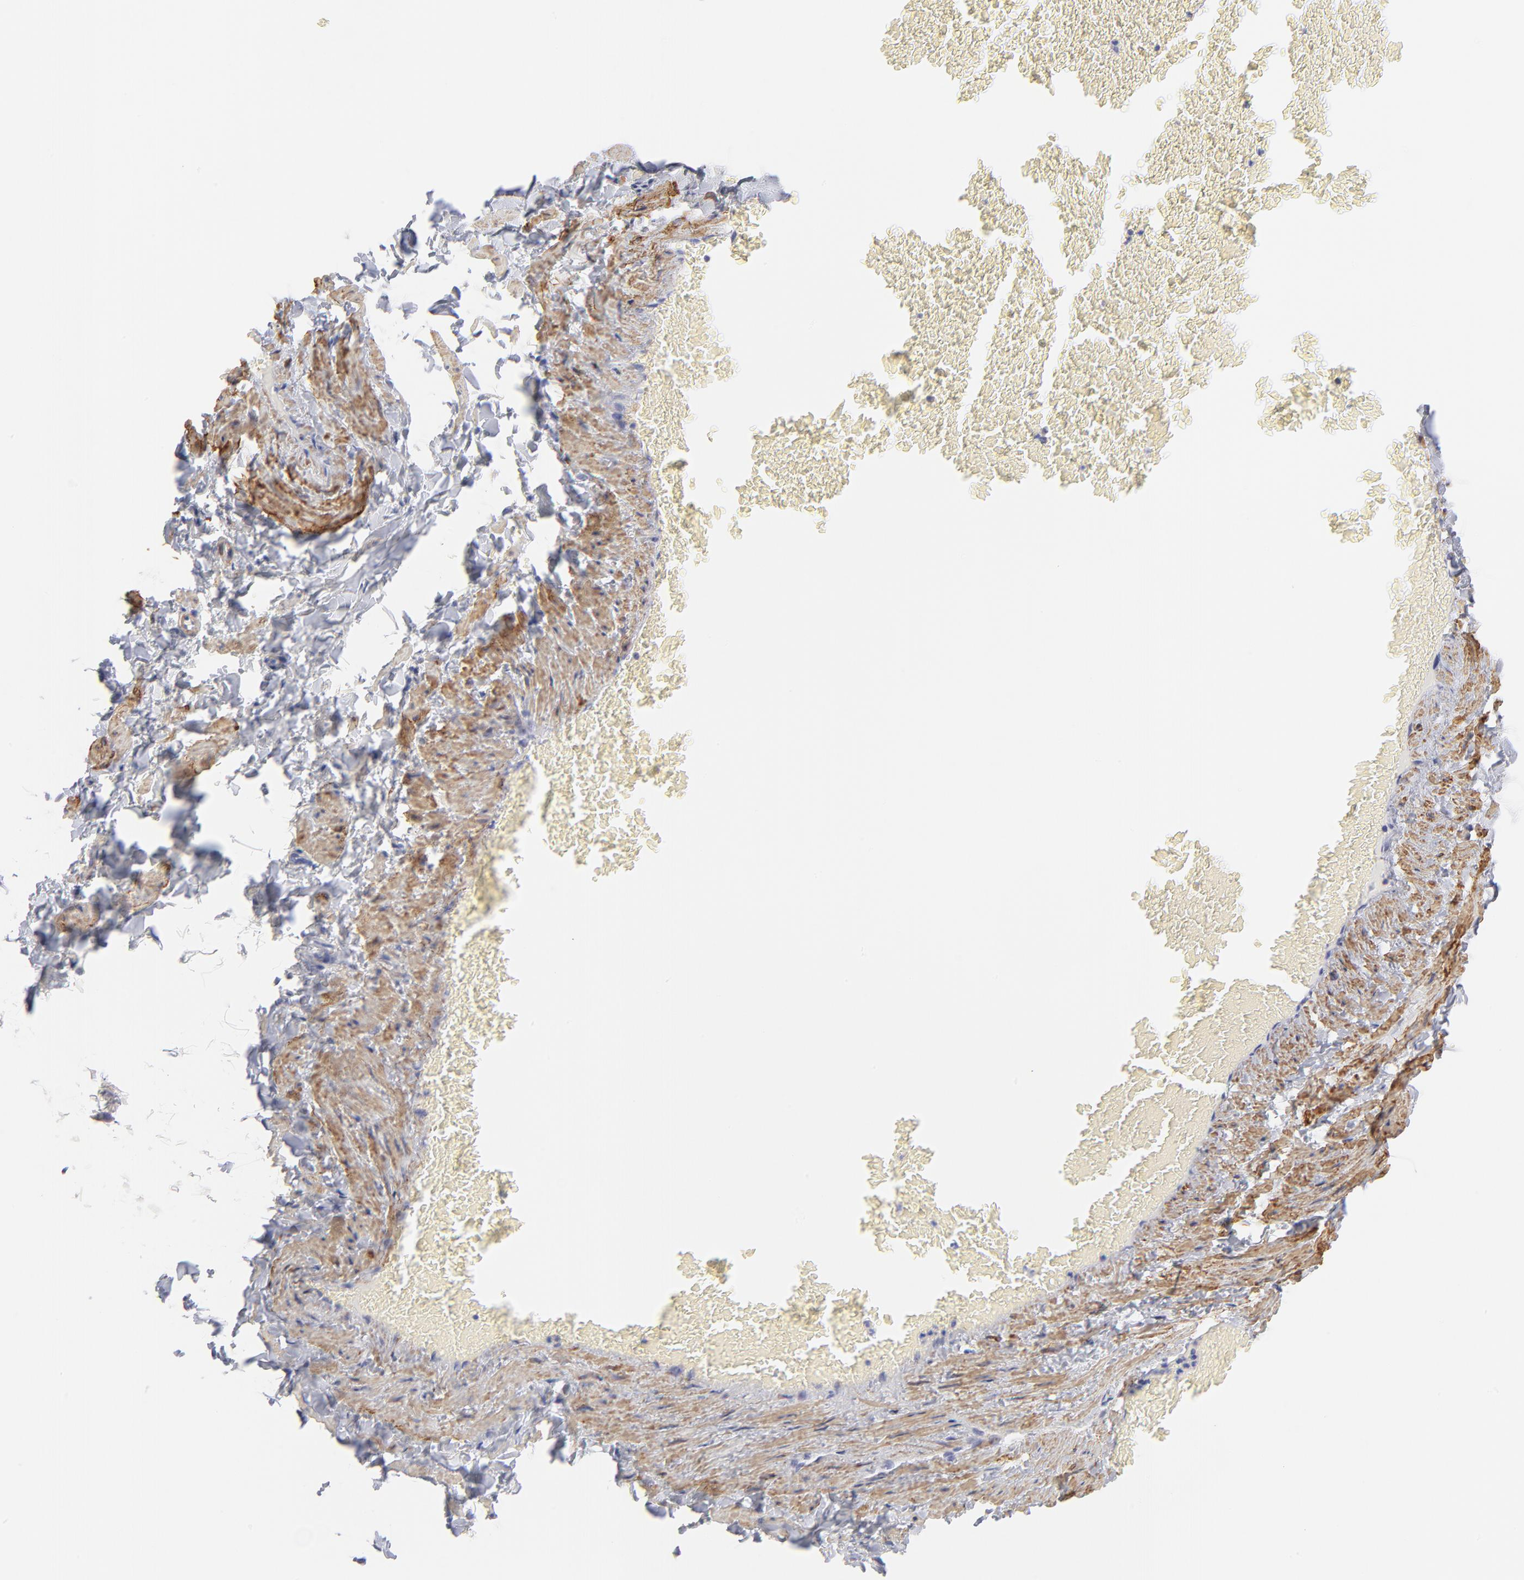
{"staining": {"intensity": "negative", "quantity": "none", "location": "none"}, "tissue": "adipose tissue", "cell_type": "Adipocytes", "image_type": "normal", "snomed": [{"axis": "morphology", "description": "Normal tissue, NOS"}, {"axis": "topography", "description": "Vascular tissue"}], "caption": "An immunohistochemistry (IHC) image of benign adipose tissue is shown. There is no staining in adipocytes of adipose tissue. (Immunohistochemistry, brightfield microscopy, high magnification).", "gene": "ACTA2", "patient": {"sex": "male", "age": 41}}